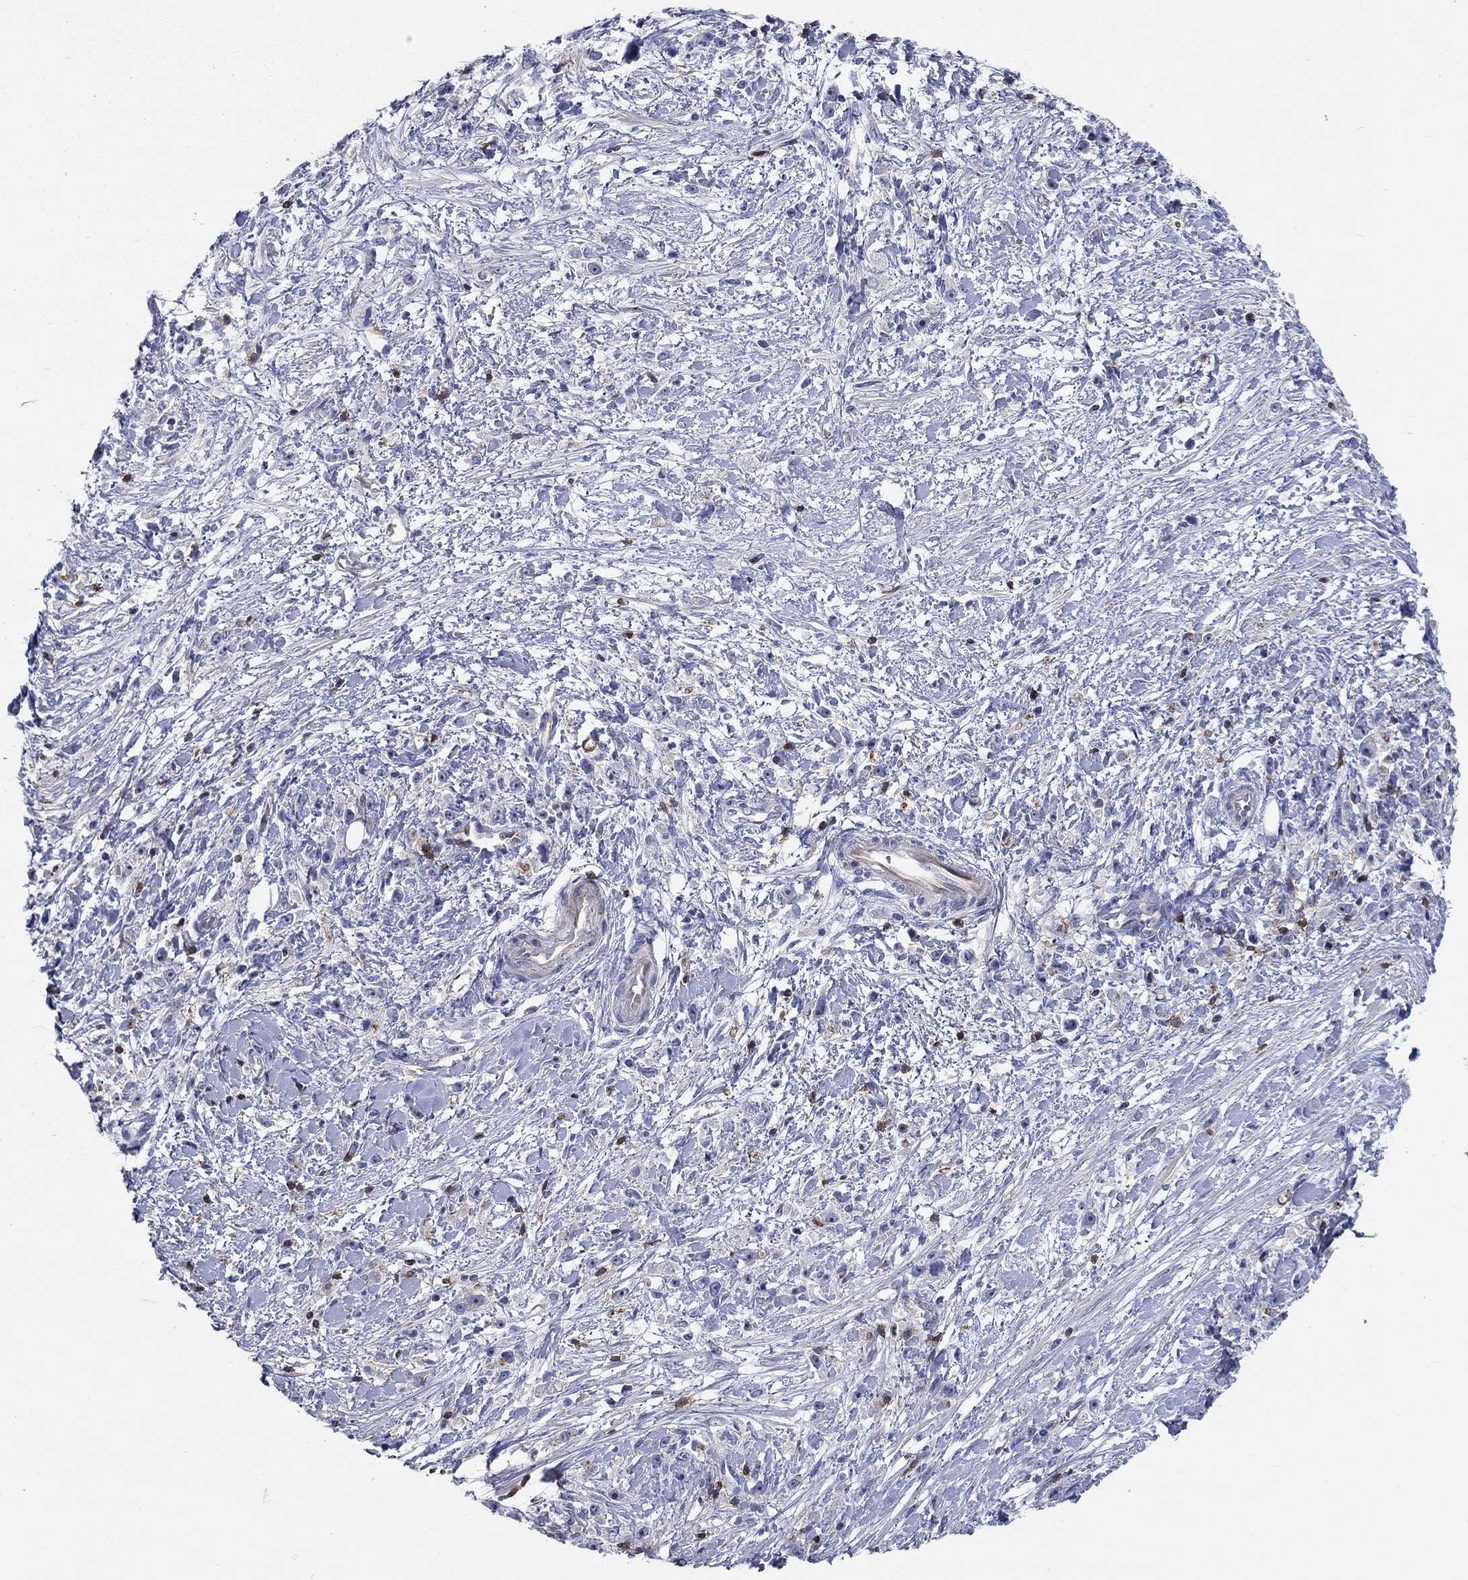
{"staining": {"intensity": "negative", "quantity": "none", "location": "none"}, "tissue": "stomach cancer", "cell_type": "Tumor cells", "image_type": "cancer", "snomed": [{"axis": "morphology", "description": "Adenocarcinoma, NOS"}, {"axis": "topography", "description": "Stomach"}], "caption": "Tumor cells are negative for protein expression in human adenocarcinoma (stomach).", "gene": "SIT1", "patient": {"sex": "female", "age": 59}}